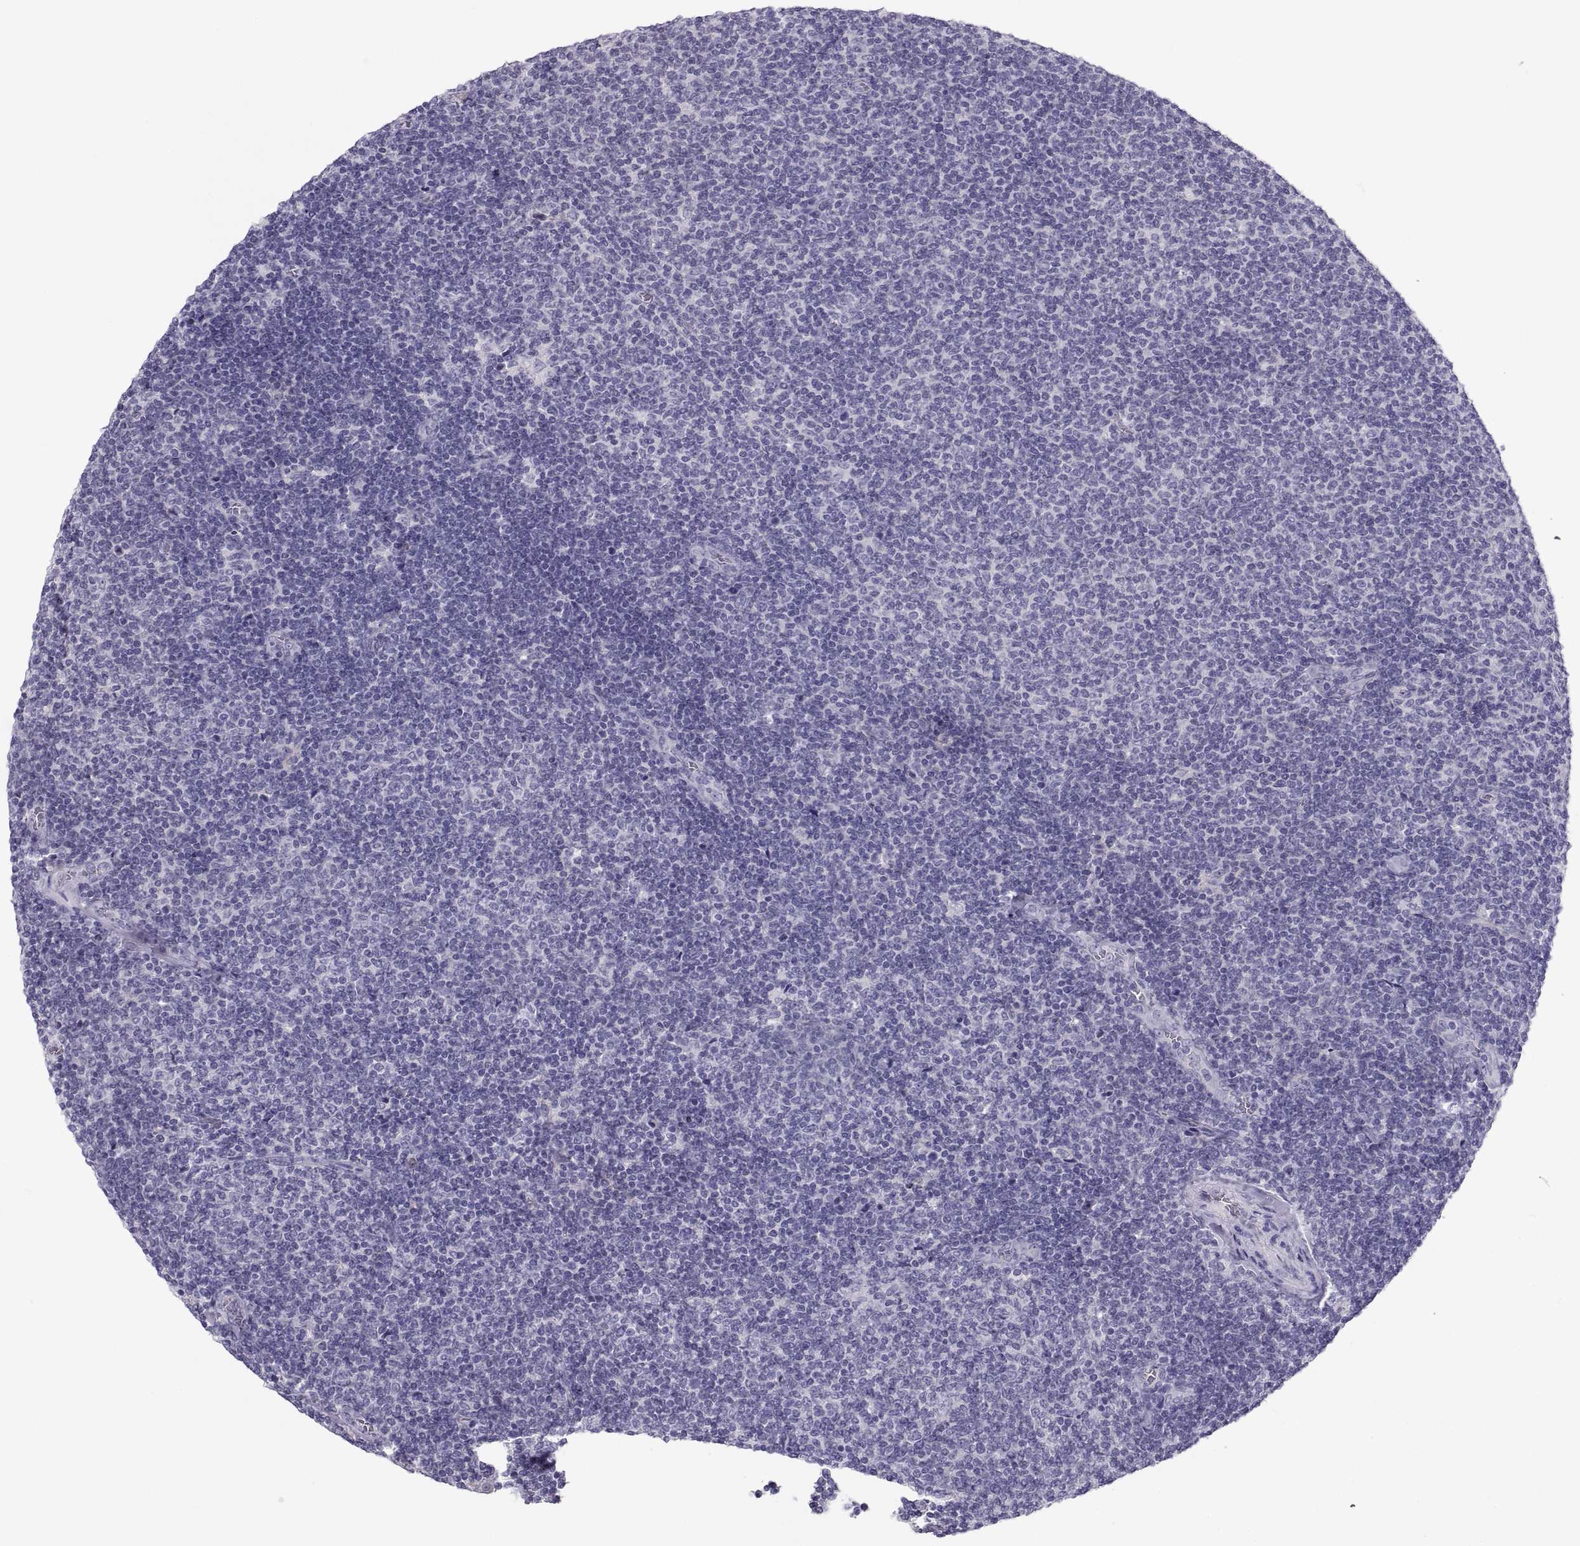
{"staining": {"intensity": "negative", "quantity": "none", "location": "none"}, "tissue": "lymphoma", "cell_type": "Tumor cells", "image_type": "cancer", "snomed": [{"axis": "morphology", "description": "Malignant lymphoma, non-Hodgkin's type, Low grade"}, {"axis": "topography", "description": "Lymph node"}], "caption": "High magnification brightfield microscopy of lymphoma stained with DAB (3,3'-diaminobenzidine) (brown) and counterstained with hematoxylin (blue): tumor cells show no significant expression.", "gene": "MAGEB2", "patient": {"sex": "male", "age": 52}}